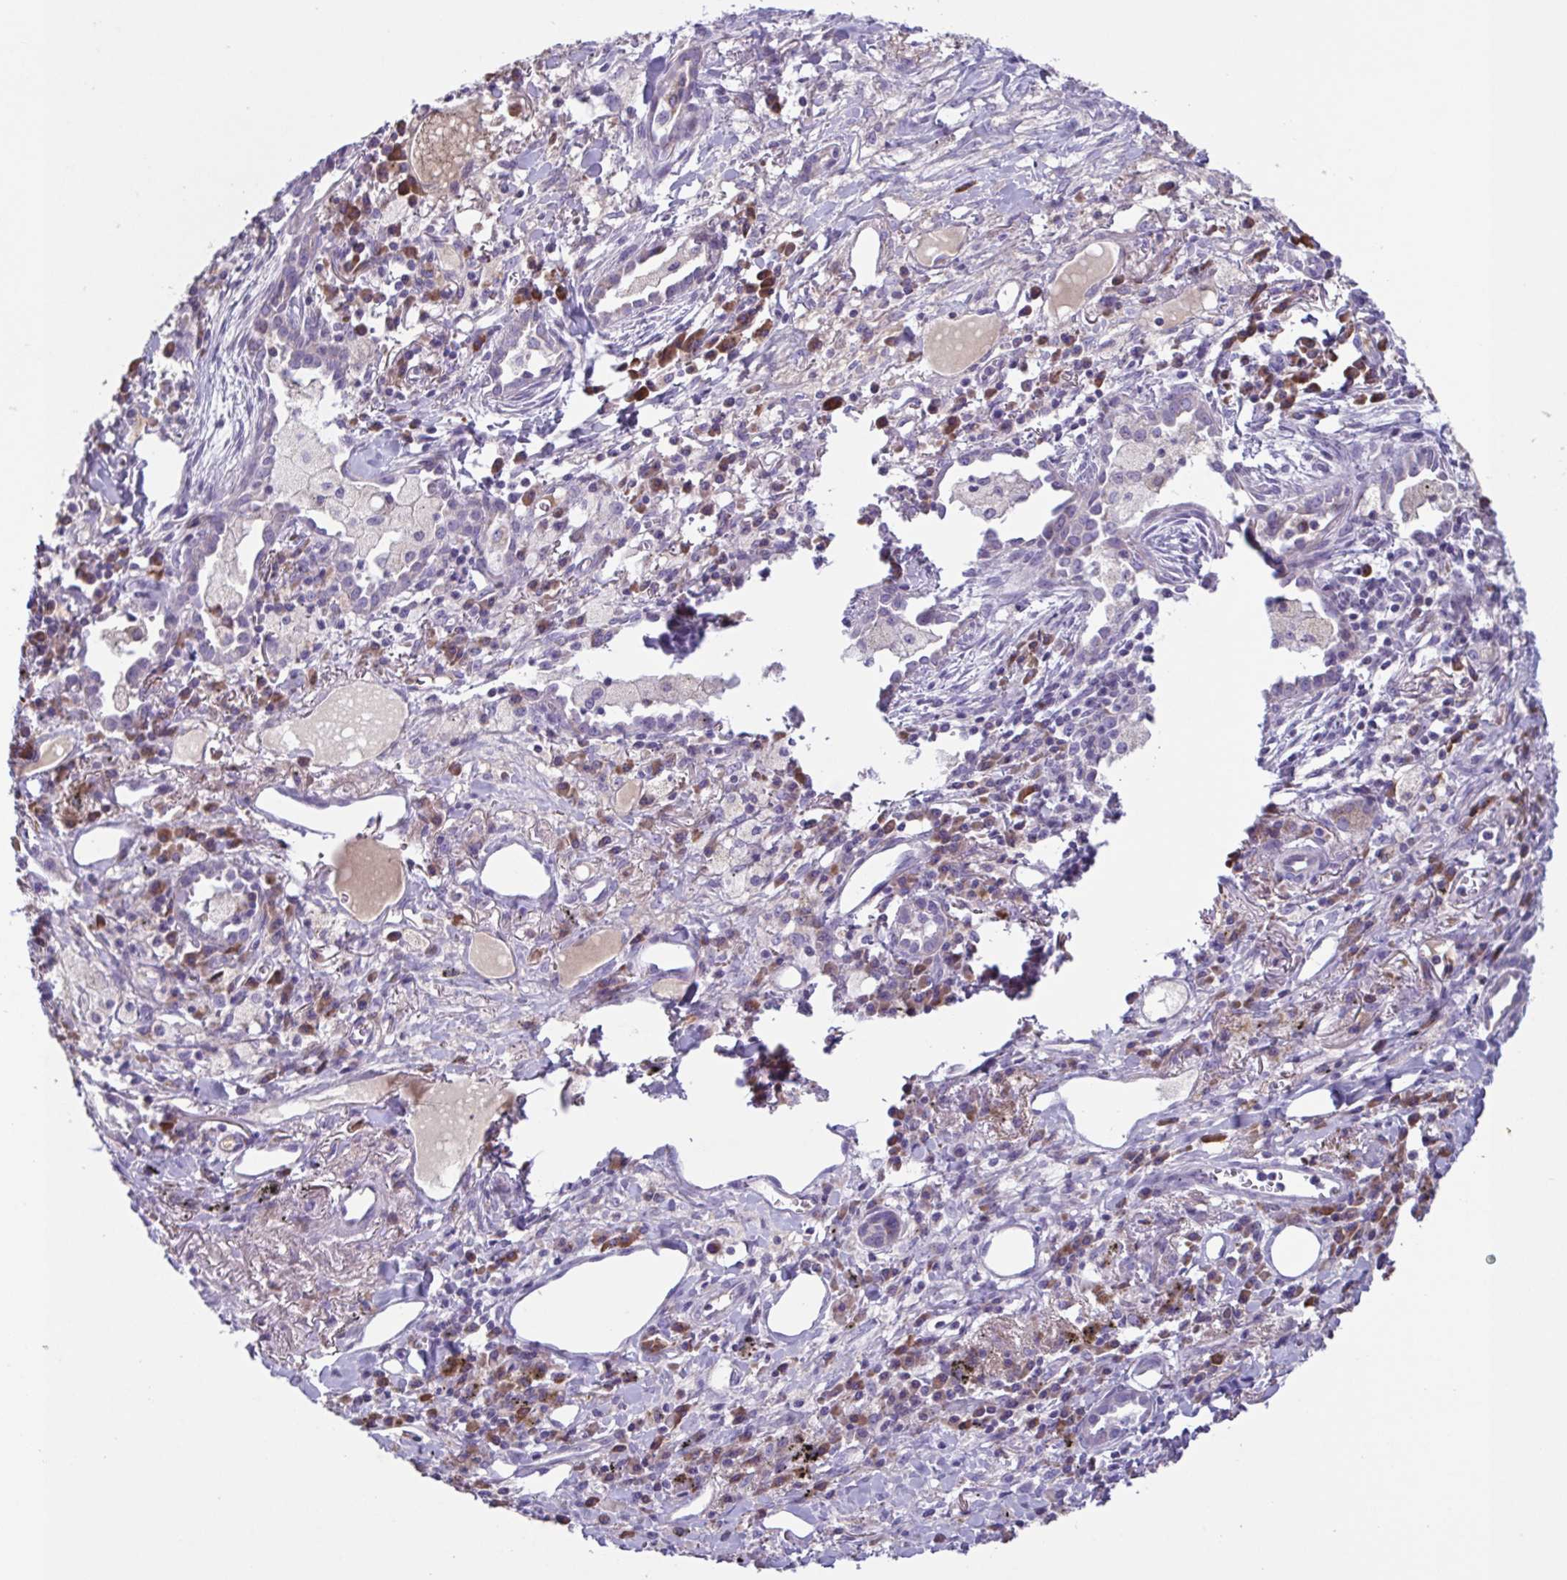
{"staining": {"intensity": "negative", "quantity": "none", "location": "none"}, "tissue": "lung cancer", "cell_type": "Tumor cells", "image_type": "cancer", "snomed": [{"axis": "morphology", "description": "Squamous cell carcinoma, NOS"}, {"axis": "topography", "description": "Lung"}], "caption": "The histopathology image shows no staining of tumor cells in lung cancer.", "gene": "F13B", "patient": {"sex": "male", "age": 74}}